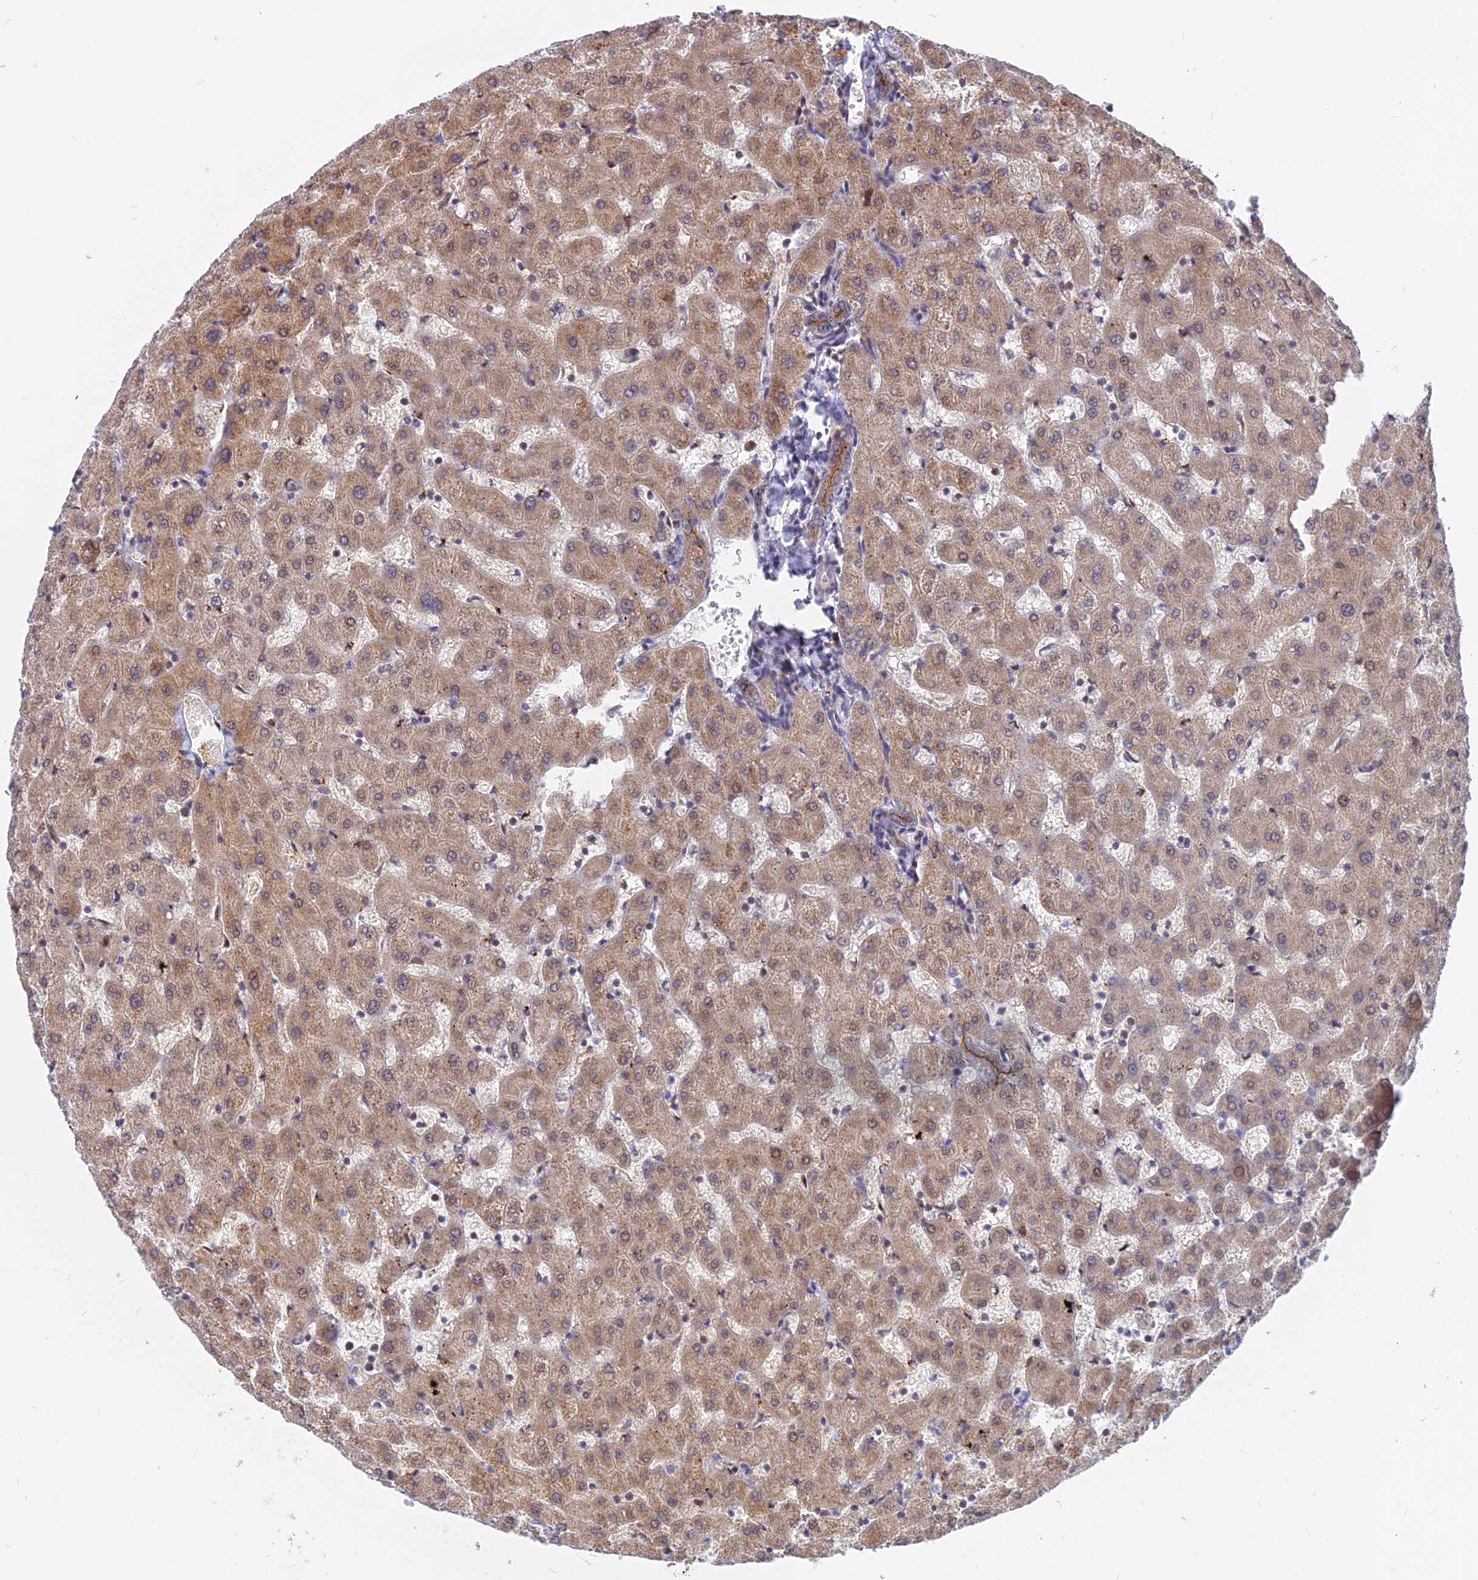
{"staining": {"intensity": "moderate", "quantity": ">75%", "location": "cytoplasmic/membranous"}, "tissue": "liver", "cell_type": "Cholangiocytes", "image_type": "normal", "snomed": [{"axis": "morphology", "description": "Normal tissue, NOS"}, {"axis": "topography", "description": "Liver"}], "caption": "Normal liver exhibits moderate cytoplasmic/membranous staining in about >75% of cholangiocytes.", "gene": "DNAJC16", "patient": {"sex": "female", "age": 63}}